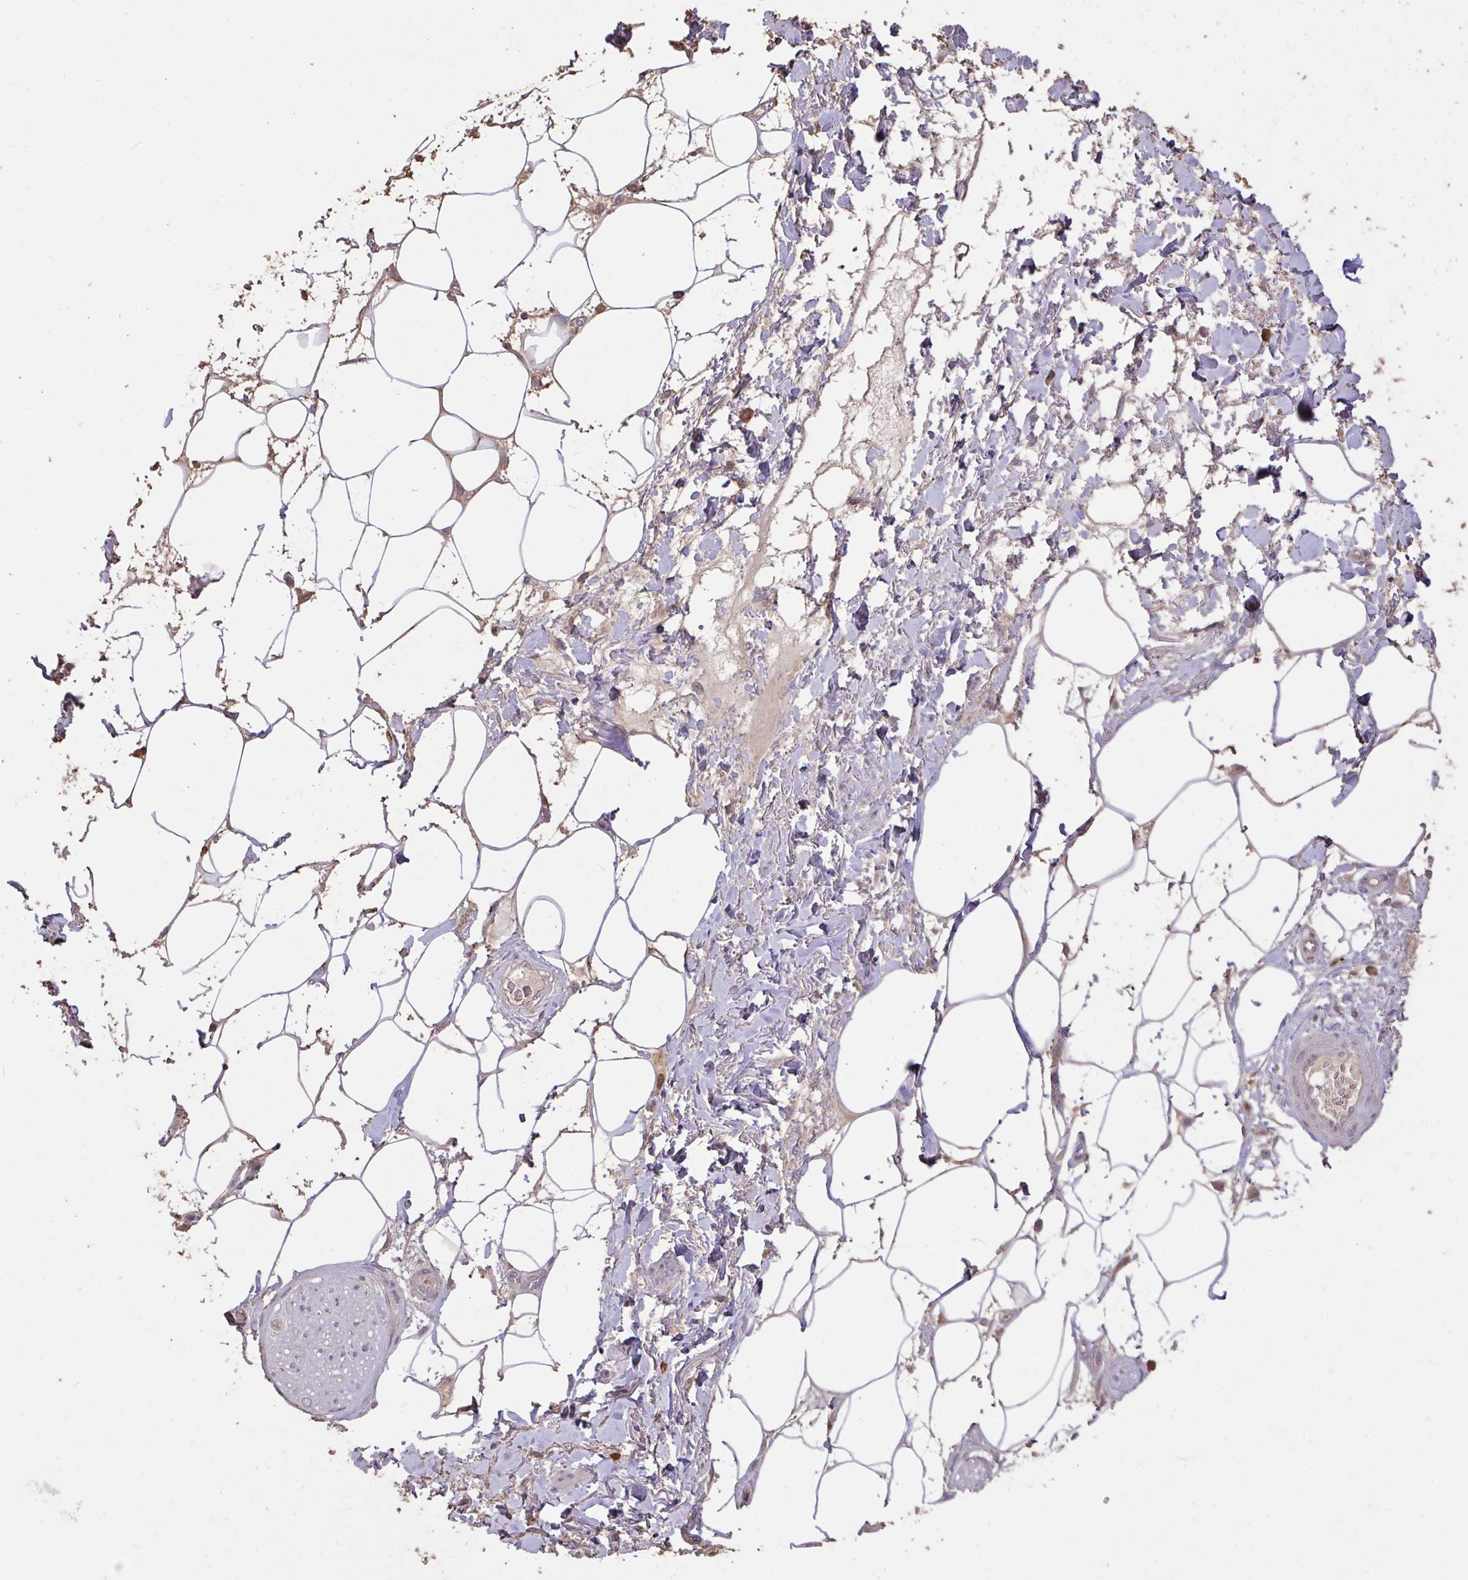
{"staining": {"intensity": "negative", "quantity": "none", "location": "none"}, "tissue": "adipose tissue", "cell_type": "Adipocytes", "image_type": "normal", "snomed": [{"axis": "morphology", "description": "Normal tissue, NOS"}, {"axis": "topography", "description": "Vagina"}, {"axis": "topography", "description": "Peripheral nerve tissue"}], "caption": "High magnification brightfield microscopy of unremarkable adipose tissue stained with DAB (3,3'-diaminobenzidine) (brown) and counterstained with hematoxylin (blue): adipocytes show no significant expression. Brightfield microscopy of immunohistochemistry (IHC) stained with DAB (brown) and hematoxylin (blue), captured at high magnification.", "gene": "FCER1A", "patient": {"sex": "female", "age": 71}}